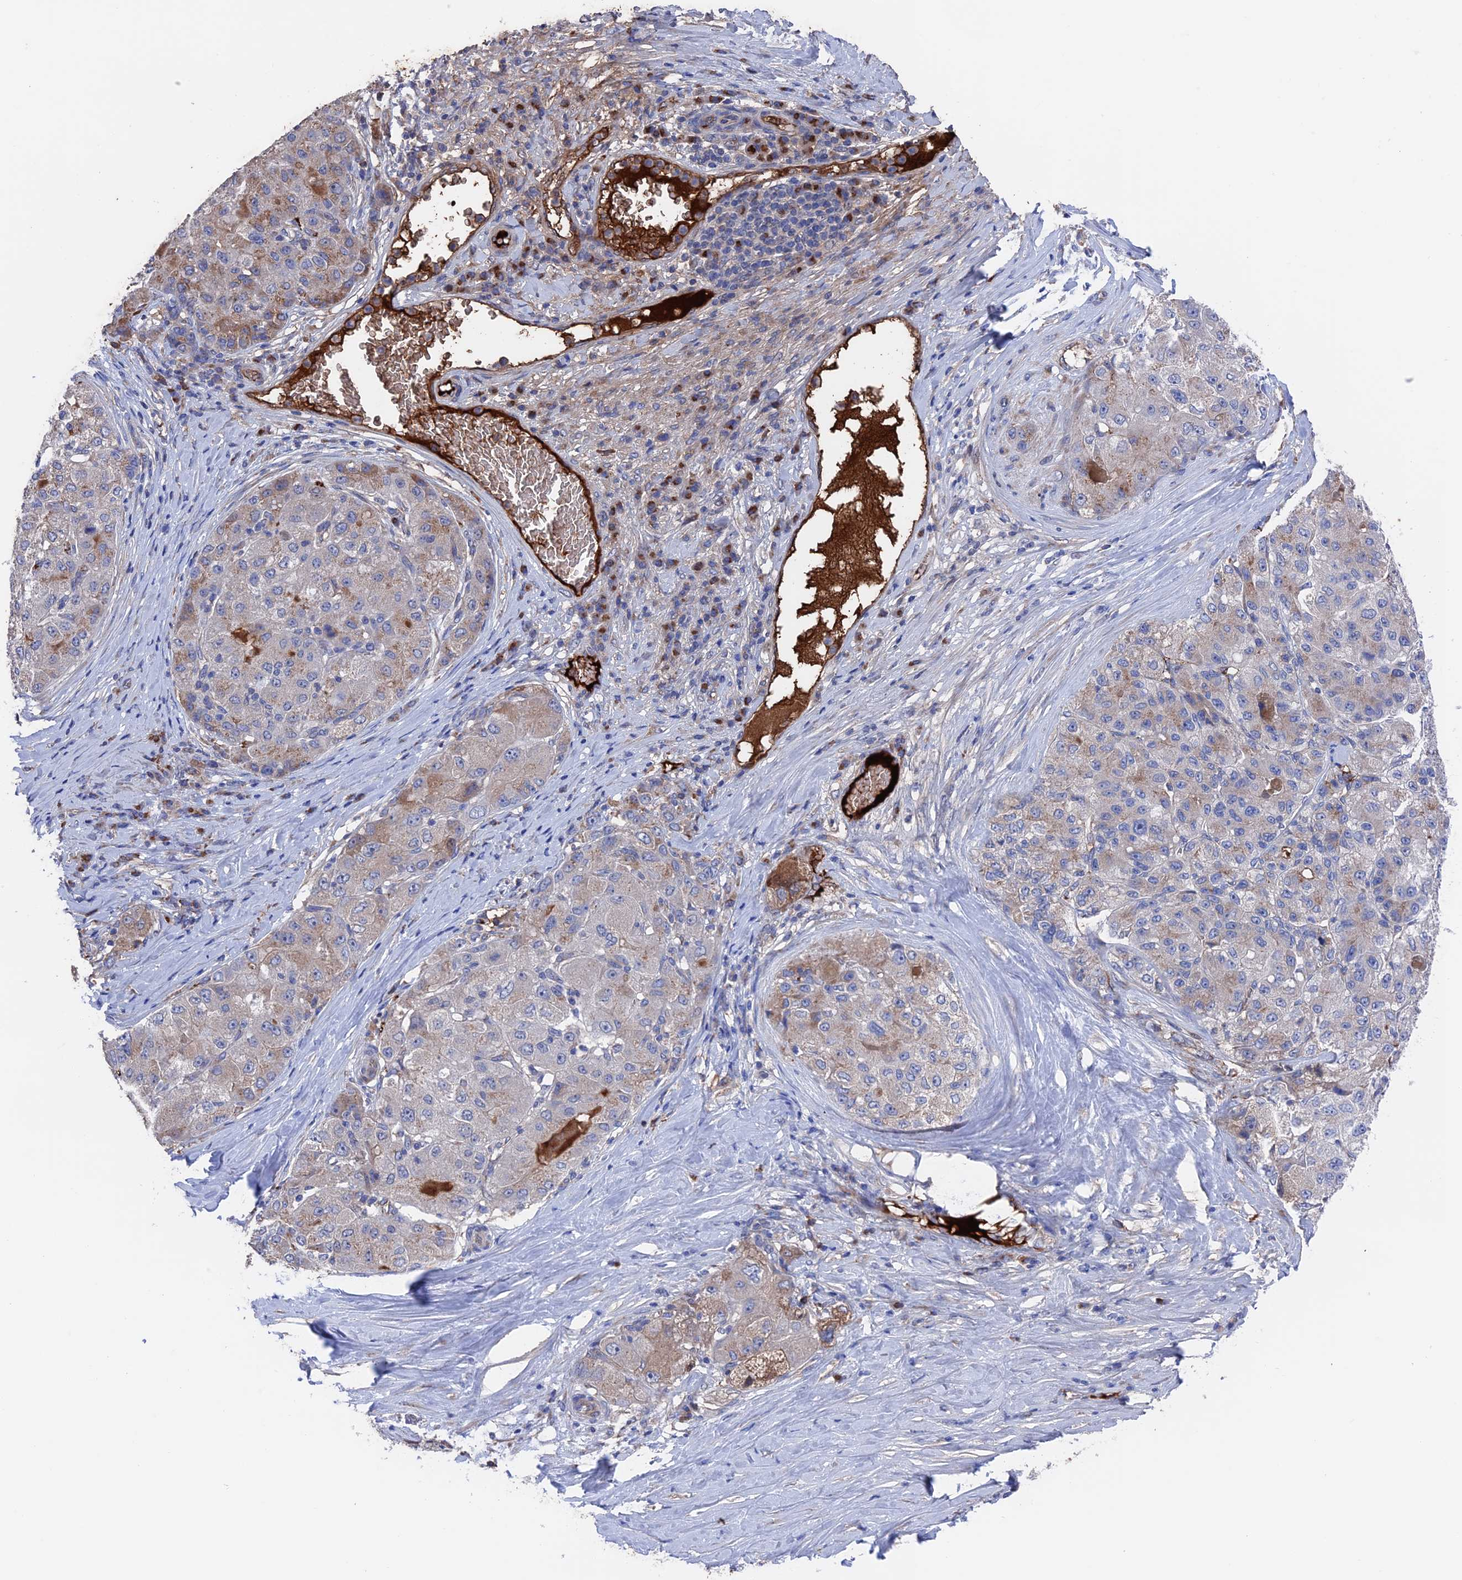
{"staining": {"intensity": "moderate", "quantity": "<25%", "location": "cytoplasmic/membranous"}, "tissue": "liver cancer", "cell_type": "Tumor cells", "image_type": "cancer", "snomed": [{"axis": "morphology", "description": "Carcinoma, Hepatocellular, NOS"}, {"axis": "topography", "description": "Liver"}], "caption": "Human liver hepatocellular carcinoma stained for a protein (brown) exhibits moderate cytoplasmic/membranous positive positivity in approximately <25% of tumor cells.", "gene": "HPF1", "patient": {"sex": "male", "age": 80}}